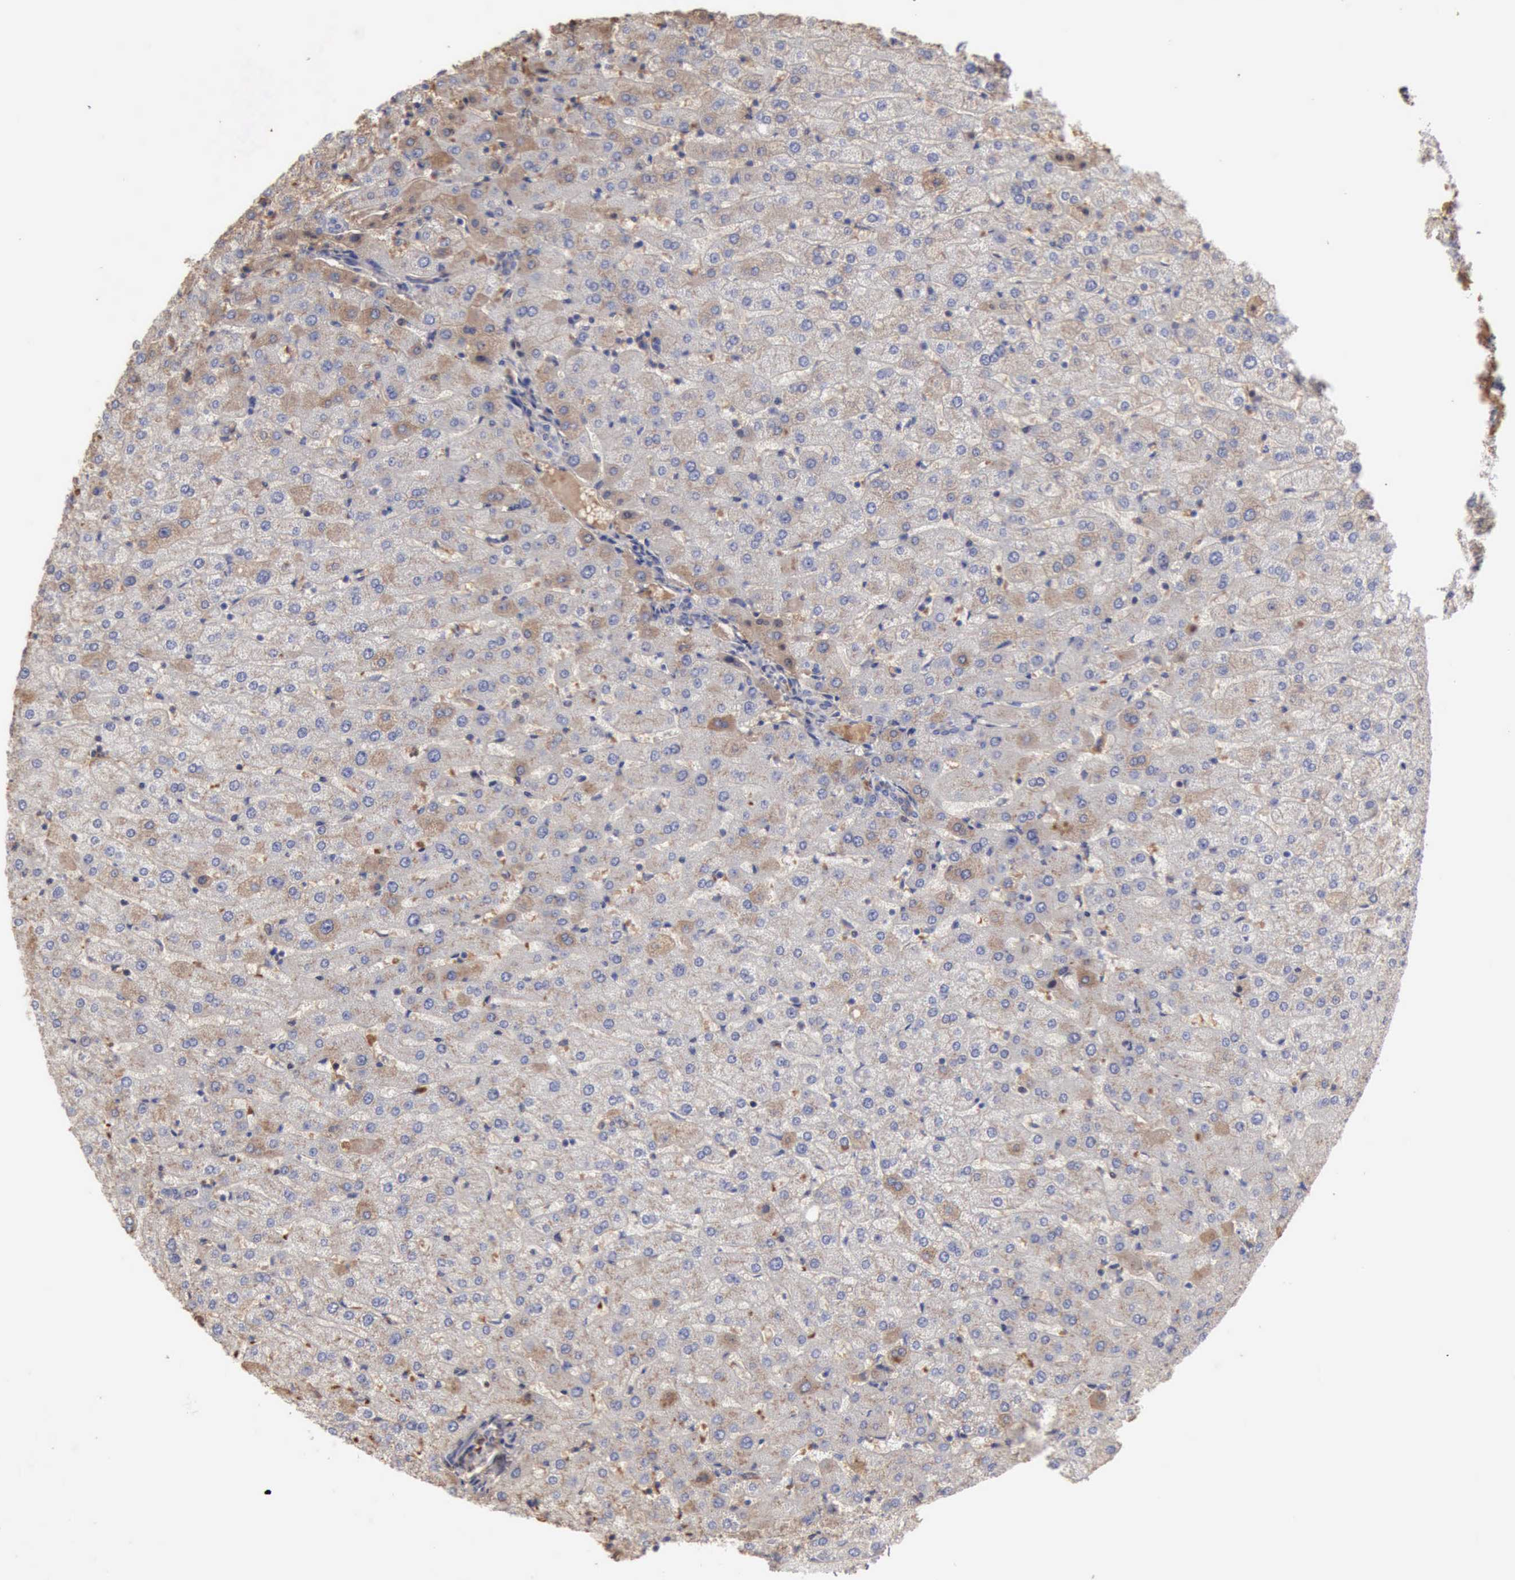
{"staining": {"intensity": "negative", "quantity": "none", "location": "none"}, "tissue": "liver", "cell_type": "Cholangiocytes", "image_type": "normal", "snomed": [{"axis": "morphology", "description": "Normal tissue, NOS"}, {"axis": "morphology", "description": "Fibrosis, NOS"}, {"axis": "topography", "description": "Liver"}], "caption": "Cholangiocytes are negative for protein expression in unremarkable human liver. (DAB (3,3'-diaminobenzidine) immunohistochemistry with hematoxylin counter stain).", "gene": "SERPINA1", "patient": {"sex": "female", "age": 29}}